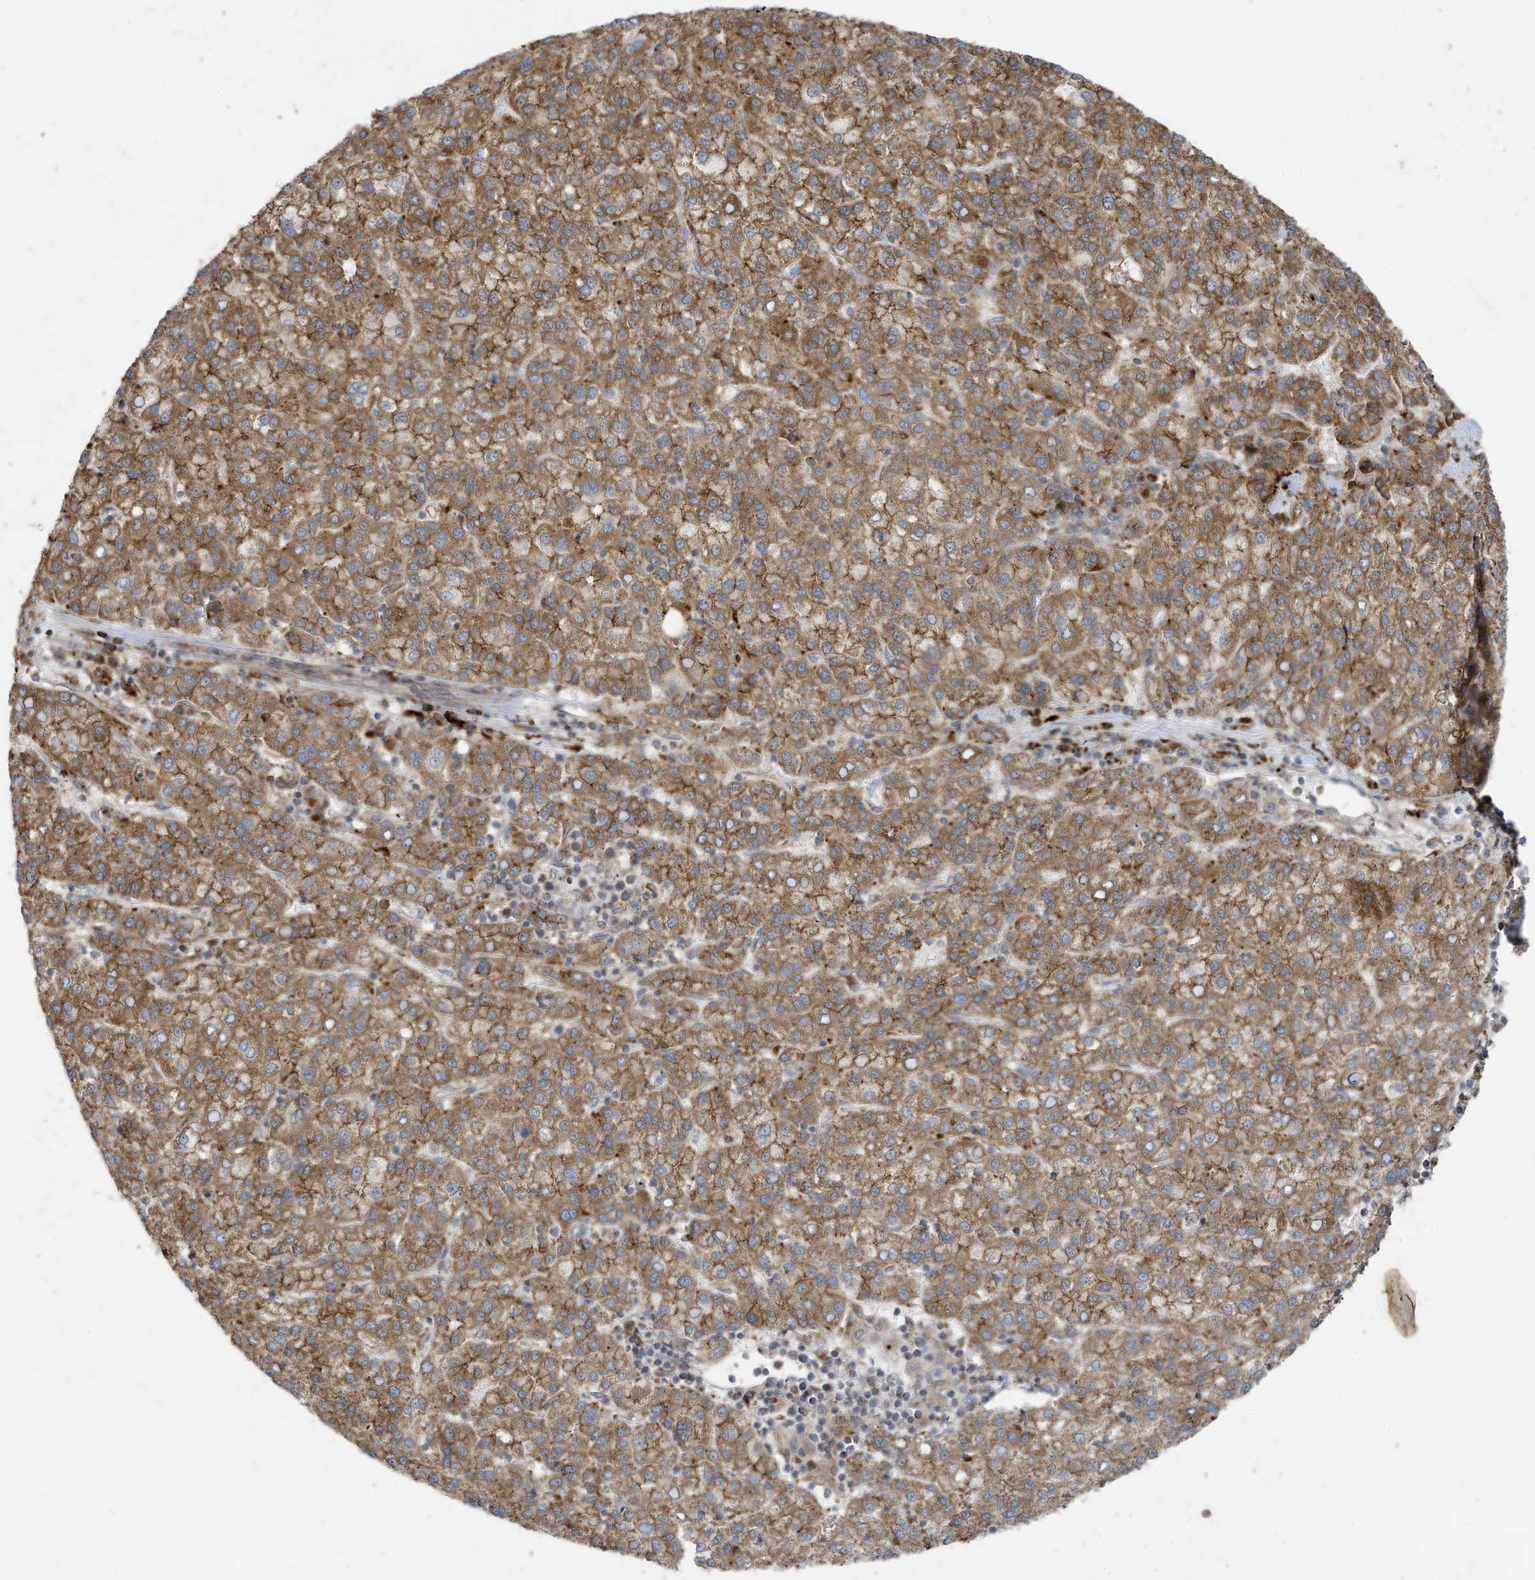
{"staining": {"intensity": "moderate", "quantity": ">75%", "location": "cytoplasmic/membranous"}, "tissue": "liver cancer", "cell_type": "Tumor cells", "image_type": "cancer", "snomed": [{"axis": "morphology", "description": "Carcinoma, Hepatocellular, NOS"}, {"axis": "topography", "description": "Liver"}], "caption": "Immunohistochemical staining of human liver hepatocellular carcinoma displays moderate cytoplasmic/membranous protein expression in about >75% of tumor cells. Using DAB (3,3'-diaminobenzidine) (brown) and hematoxylin (blue) stains, captured at high magnification using brightfield microscopy.", "gene": "C2orf74", "patient": {"sex": "female", "age": 58}}